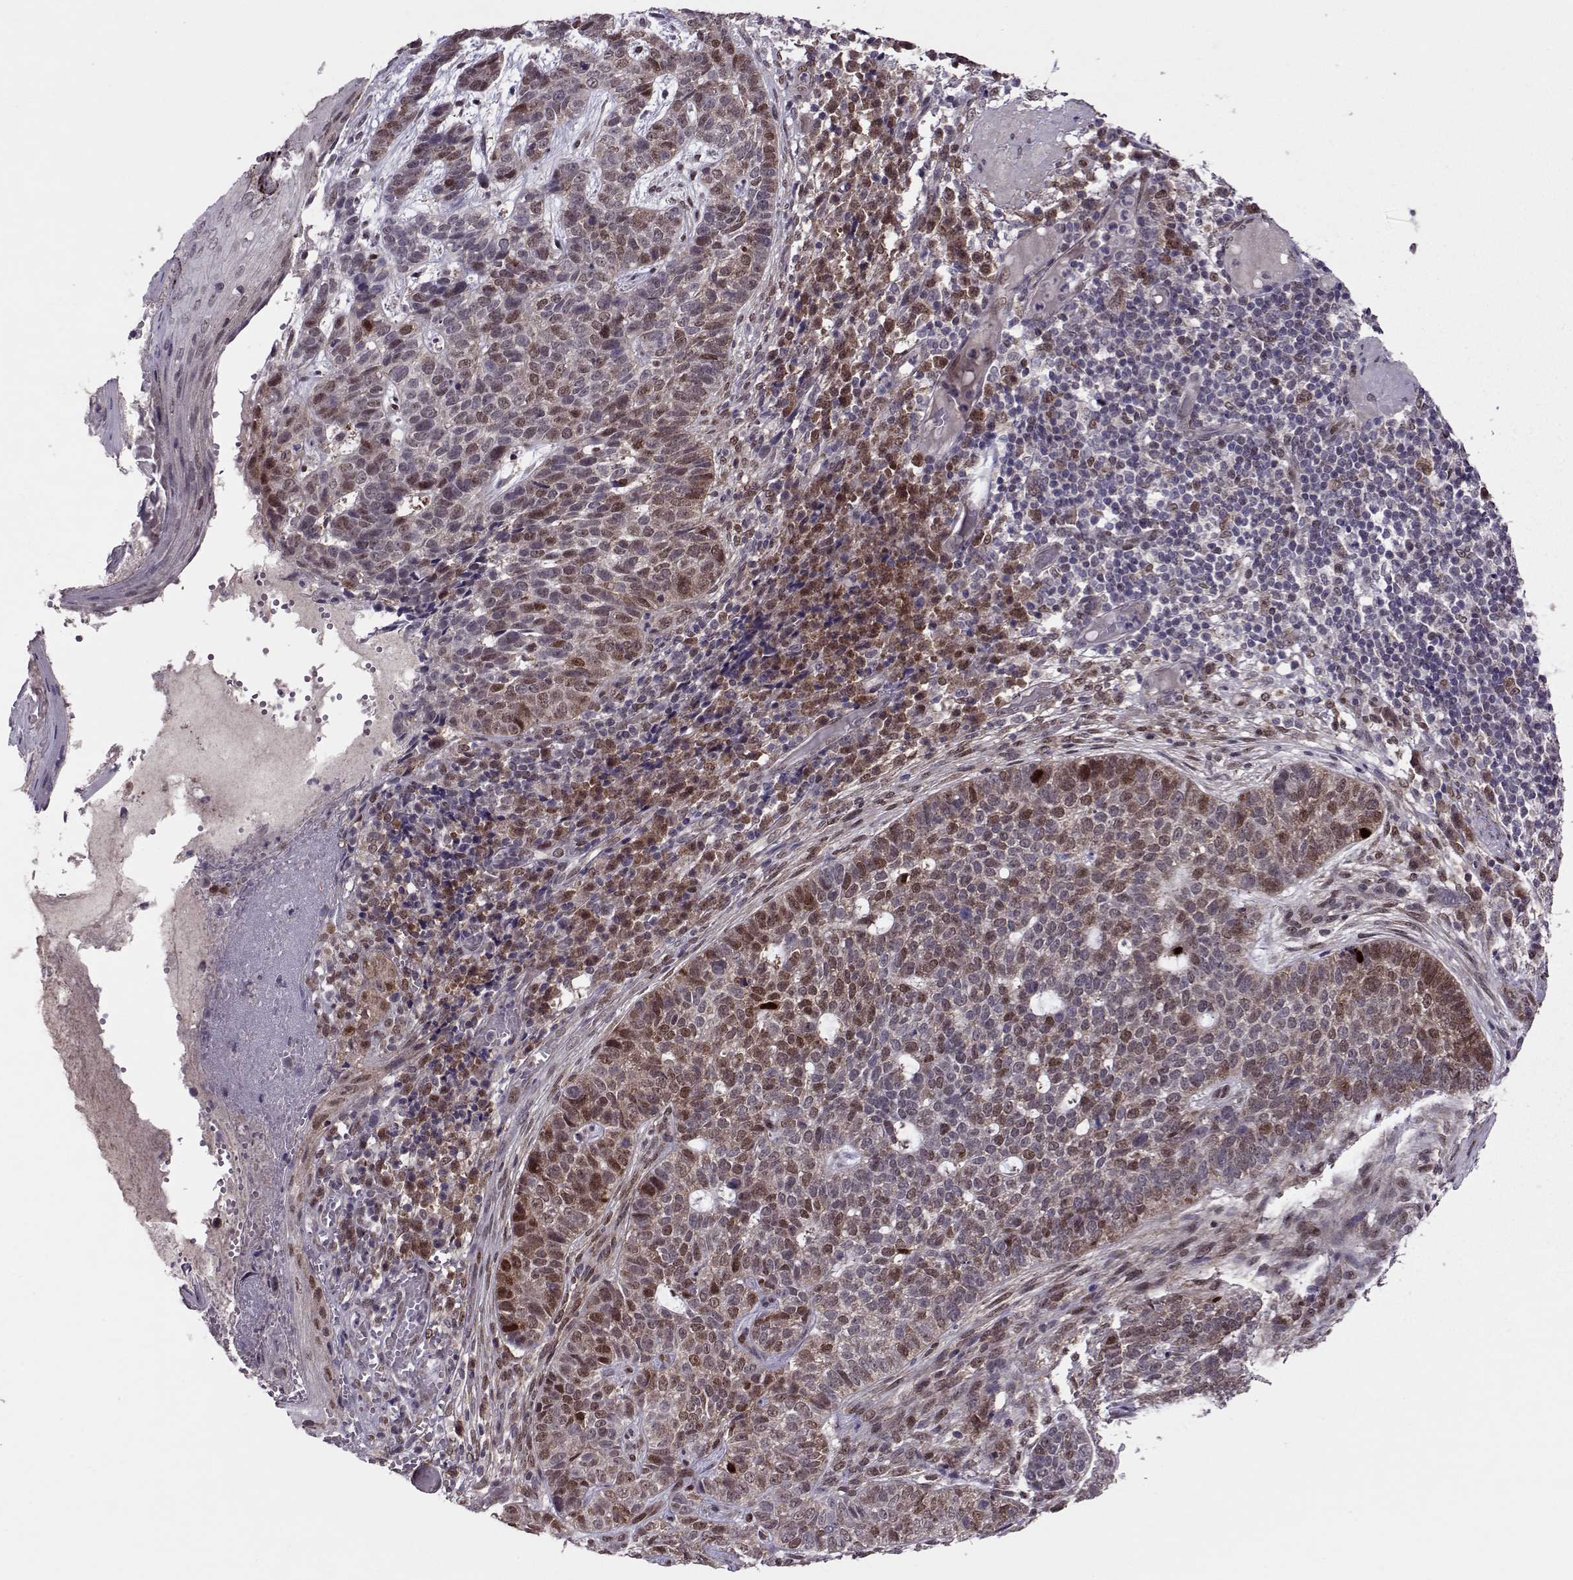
{"staining": {"intensity": "moderate", "quantity": "25%-75%", "location": "cytoplasmic/membranous,nuclear"}, "tissue": "skin cancer", "cell_type": "Tumor cells", "image_type": "cancer", "snomed": [{"axis": "morphology", "description": "Basal cell carcinoma"}, {"axis": "topography", "description": "Skin"}], "caption": "An IHC histopathology image of tumor tissue is shown. Protein staining in brown labels moderate cytoplasmic/membranous and nuclear positivity in skin cancer (basal cell carcinoma) within tumor cells. (Stains: DAB in brown, nuclei in blue, Microscopy: brightfield microscopy at high magnification).", "gene": "CDK4", "patient": {"sex": "female", "age": 69}}